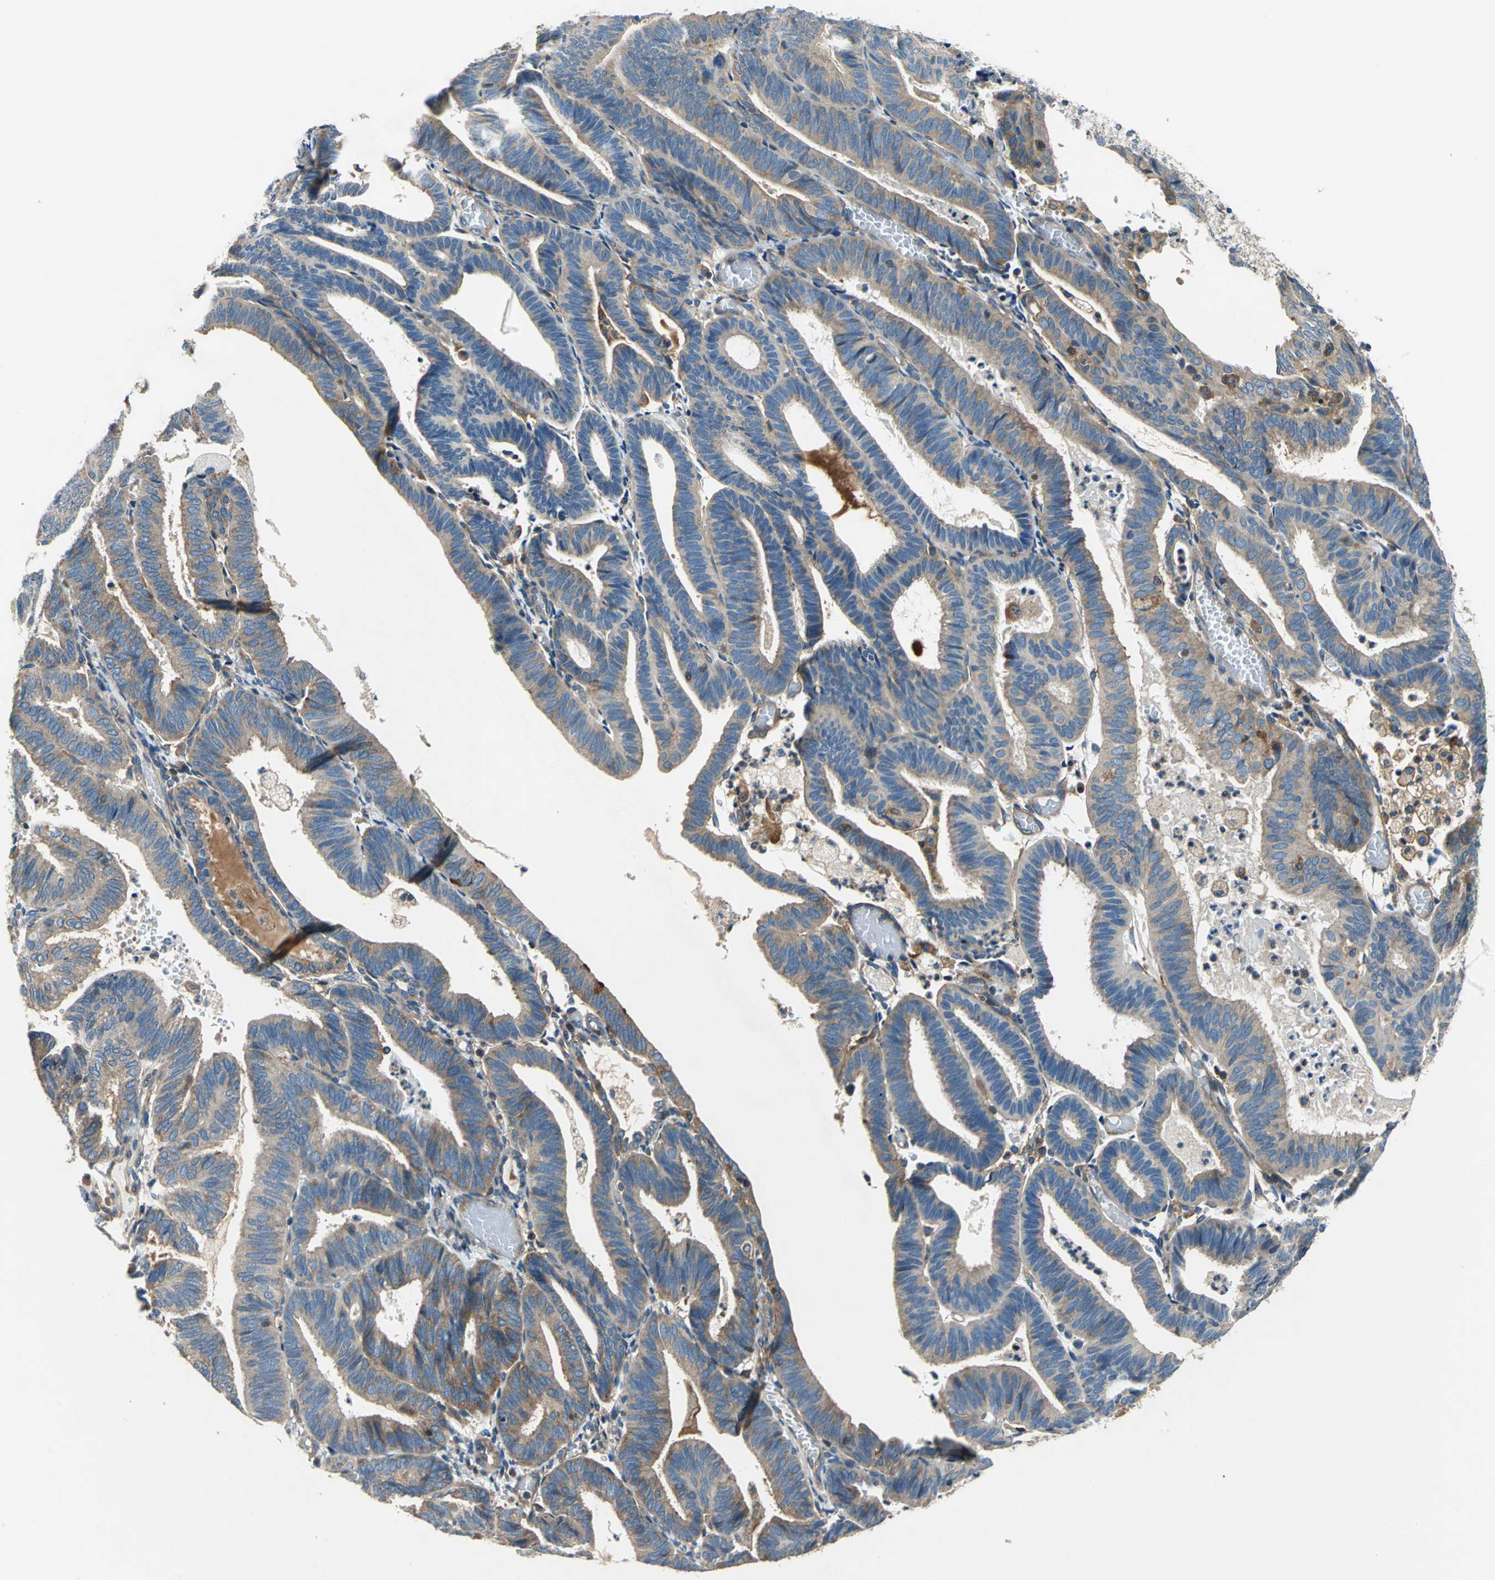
{"staining": {"intensity": "weak", "quantity": ">75%", "location": "cytoplasmic/membranous"}, "tissue": "endometrial cancer", "cell_type": "Tumor cells", "image_type": "cancer", "snomed": [{"axis": "morphology", "description": "Adenocarcinoma, NOS"}, {"axis": "topography", "description": "Uterus"}], "caption": "High-power microscopy captured an immunohistochemistry (IHC) micrograph of adenocarcinoma (endometrial), revealing weak cytoplasmic/membranous staining in approximately >75% of tumor cells.", "gene": "DDX3Y", "patient": {"sex": "female", "age": 60}}